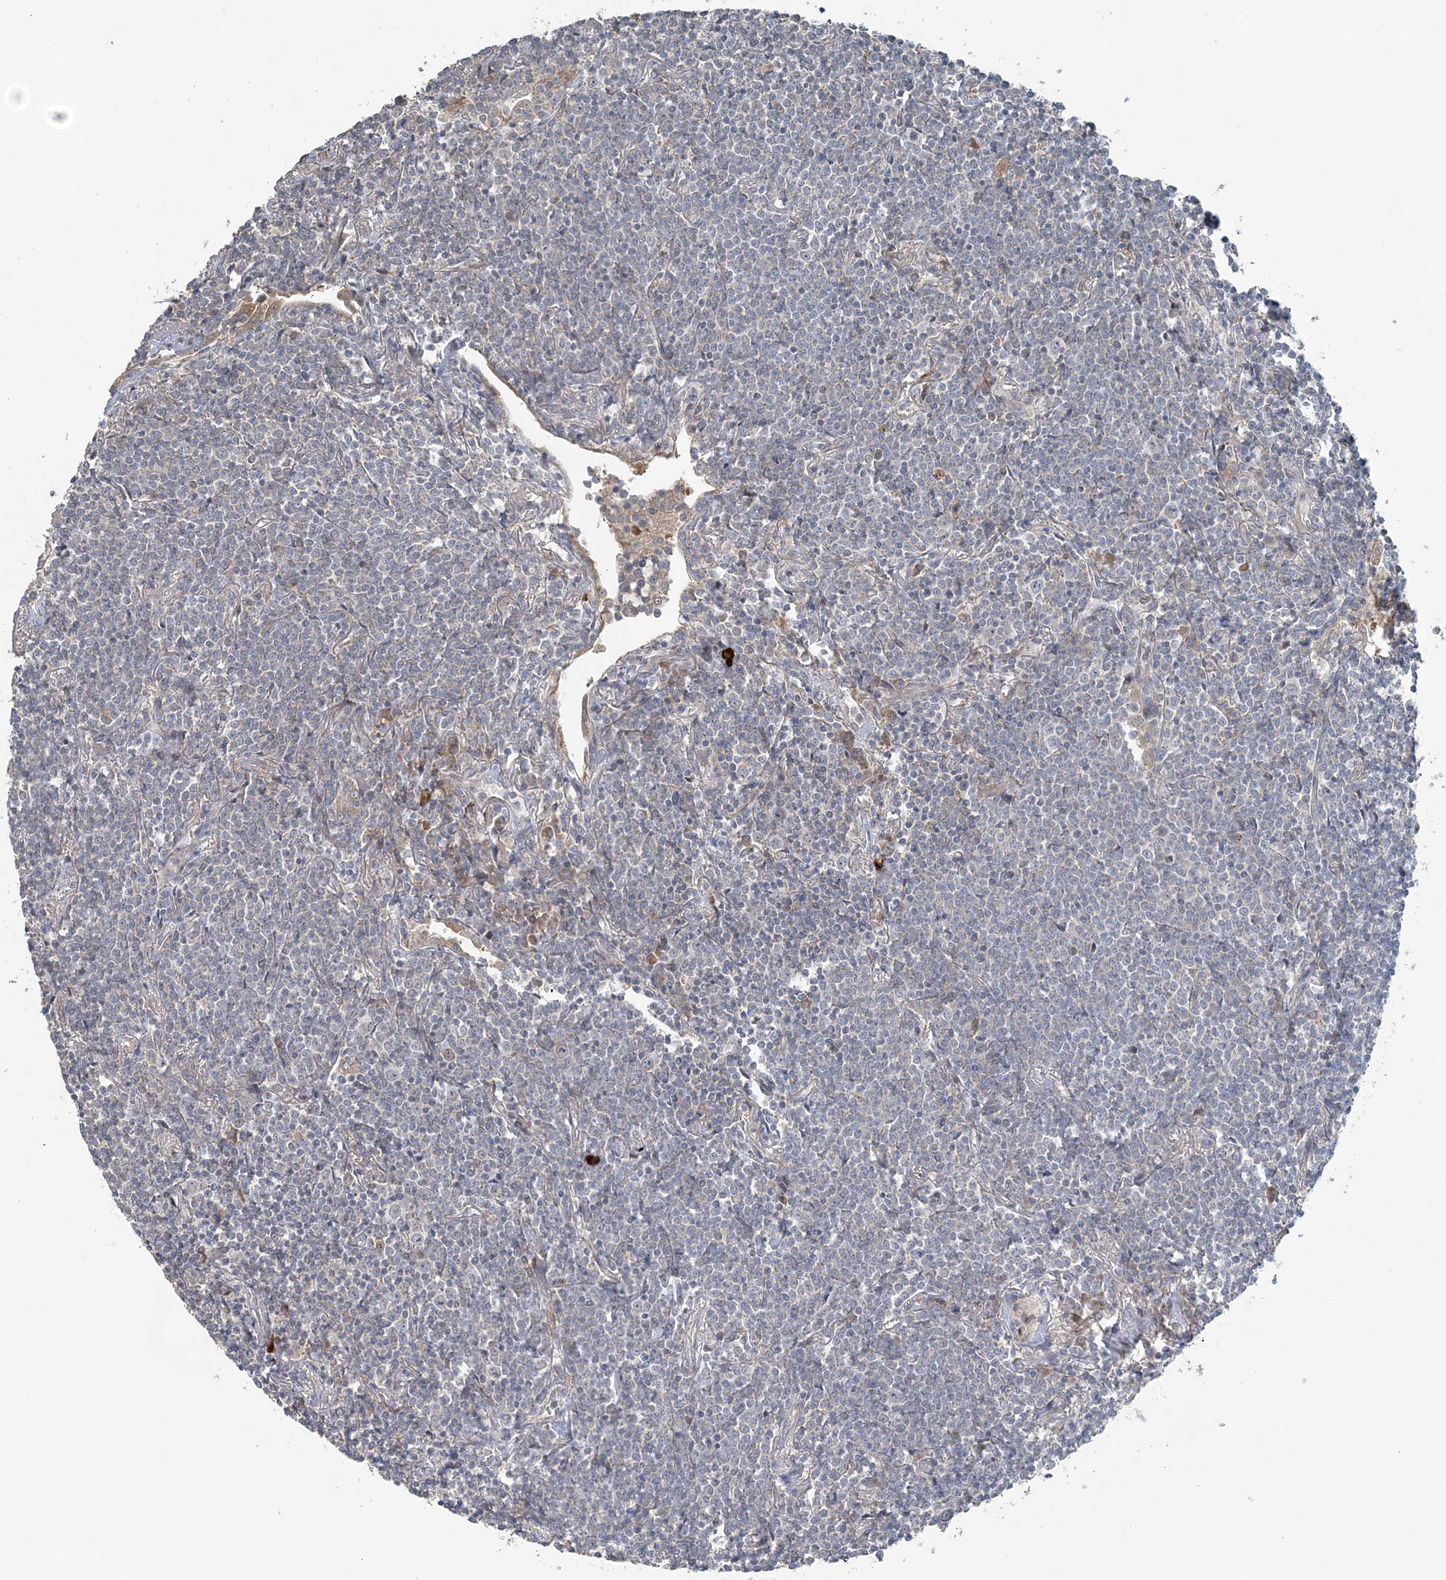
{"staining": {"intensity": "negative", "quantity": "none", "location": "none"}, "tissue": "lymphoma", "cell_type": "Tumor cells", "image_type": "cancer", "snomed": [{"axis": "morphology", "description": "Malignant lymphoma, non-Hodgkin's type, Low grade"}, {"axis": "topography", "description": "Lung"}], "caption": "The photomicrograph reveals no staining of tumor cells in malignant lymphoma, non-Hodgkin's type (low-grade).", "gene": "SLC4A10", "patient": {"sex": "female", "age": 71}}